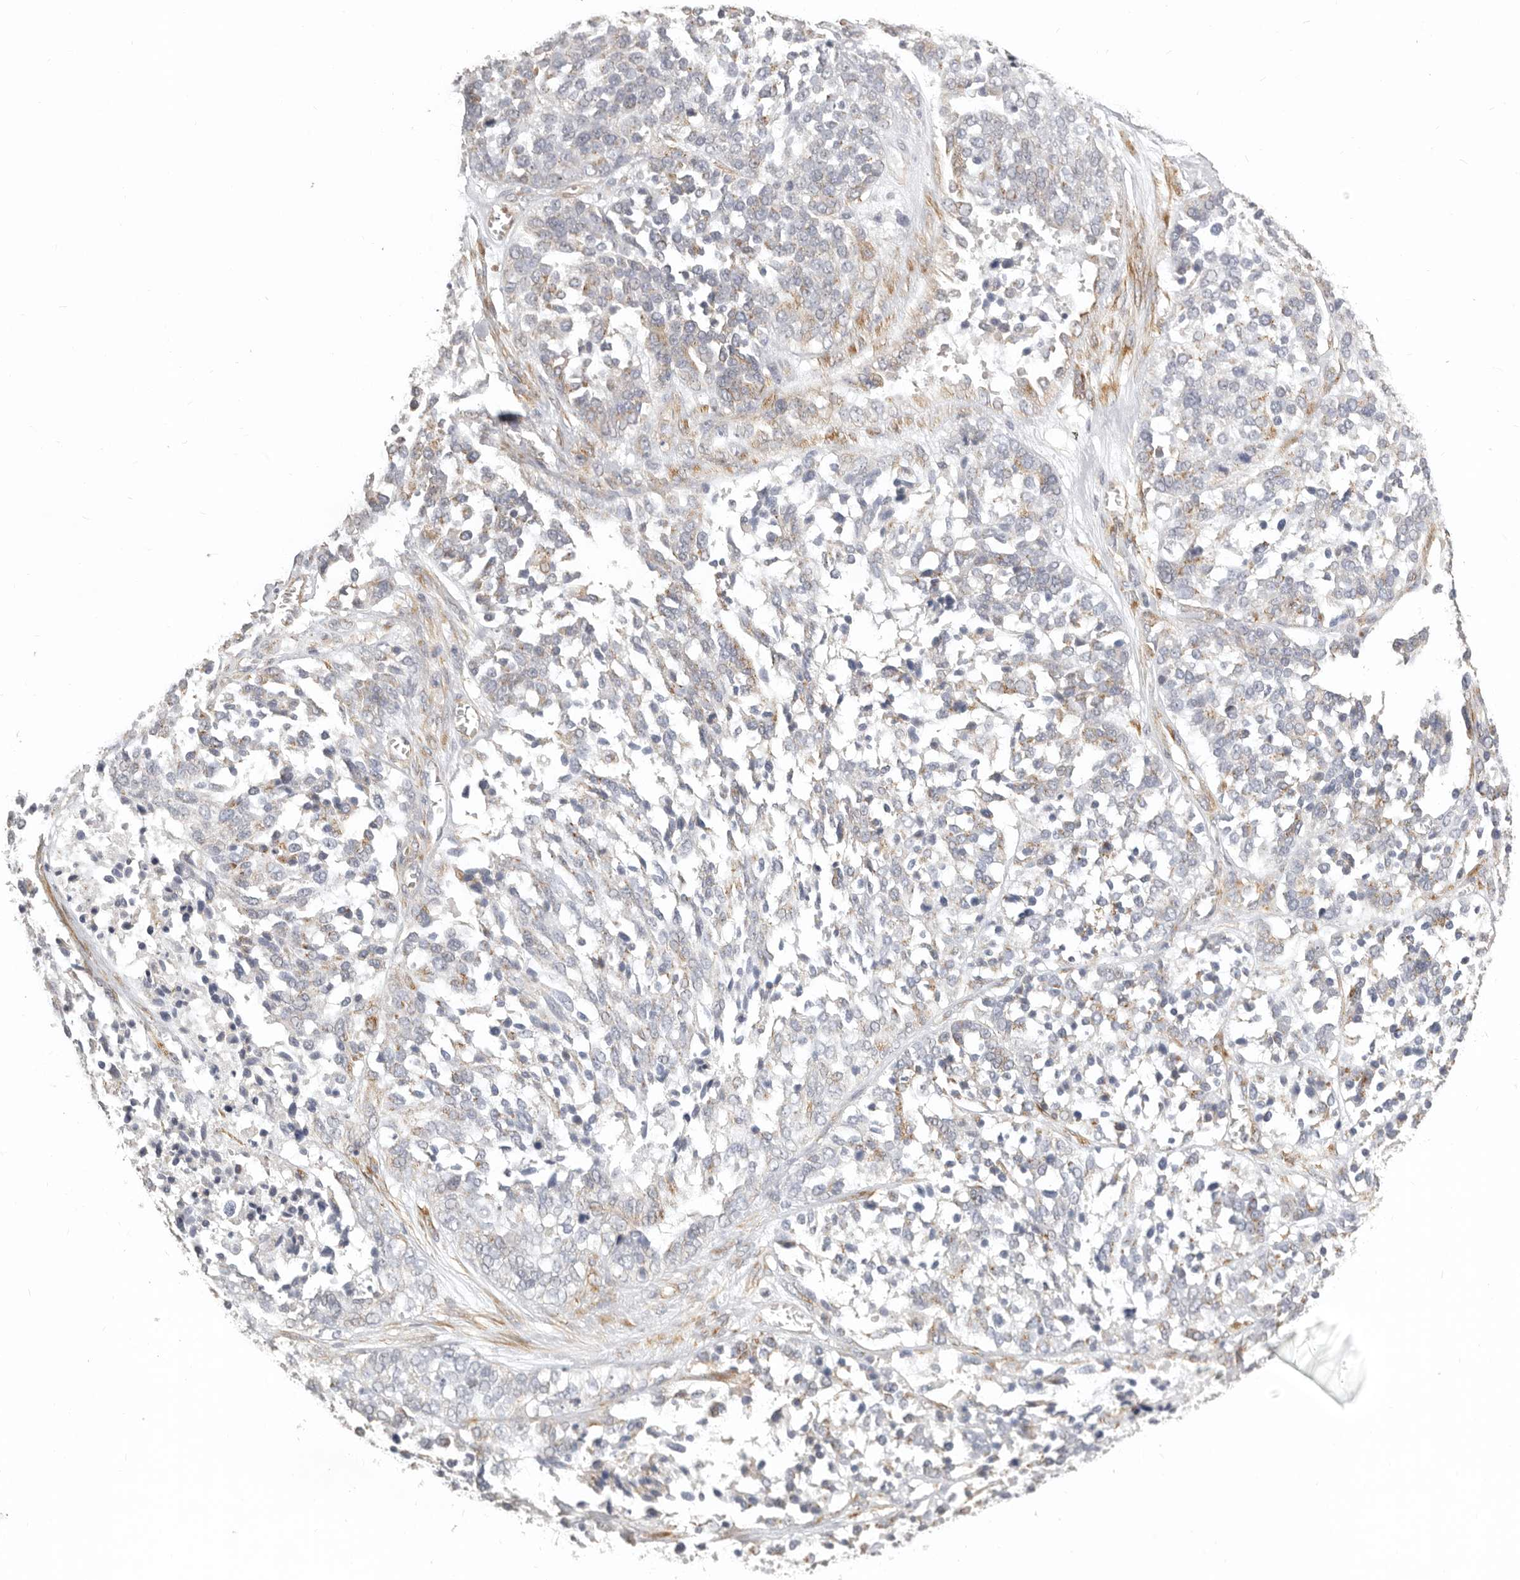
{"staining": {"intensity": "weak", "quantity": "<25%", "location": "cytoplasmic/membranous"}, "tissue": "ovarian cancer", "cell_type": "Tumor cells", "image_type": "cancer", "snomed": [{"axis": "morphology", "description": "Cystadenocarcinoma, serous, NOS"}, {"axis": "topography", "description": "Ovary"}], "caption": "There is no significant staining in tumor cells of ovarian cancer.", "gene": "RABAC1", "patient": {"sex": "female", "age": 44}}